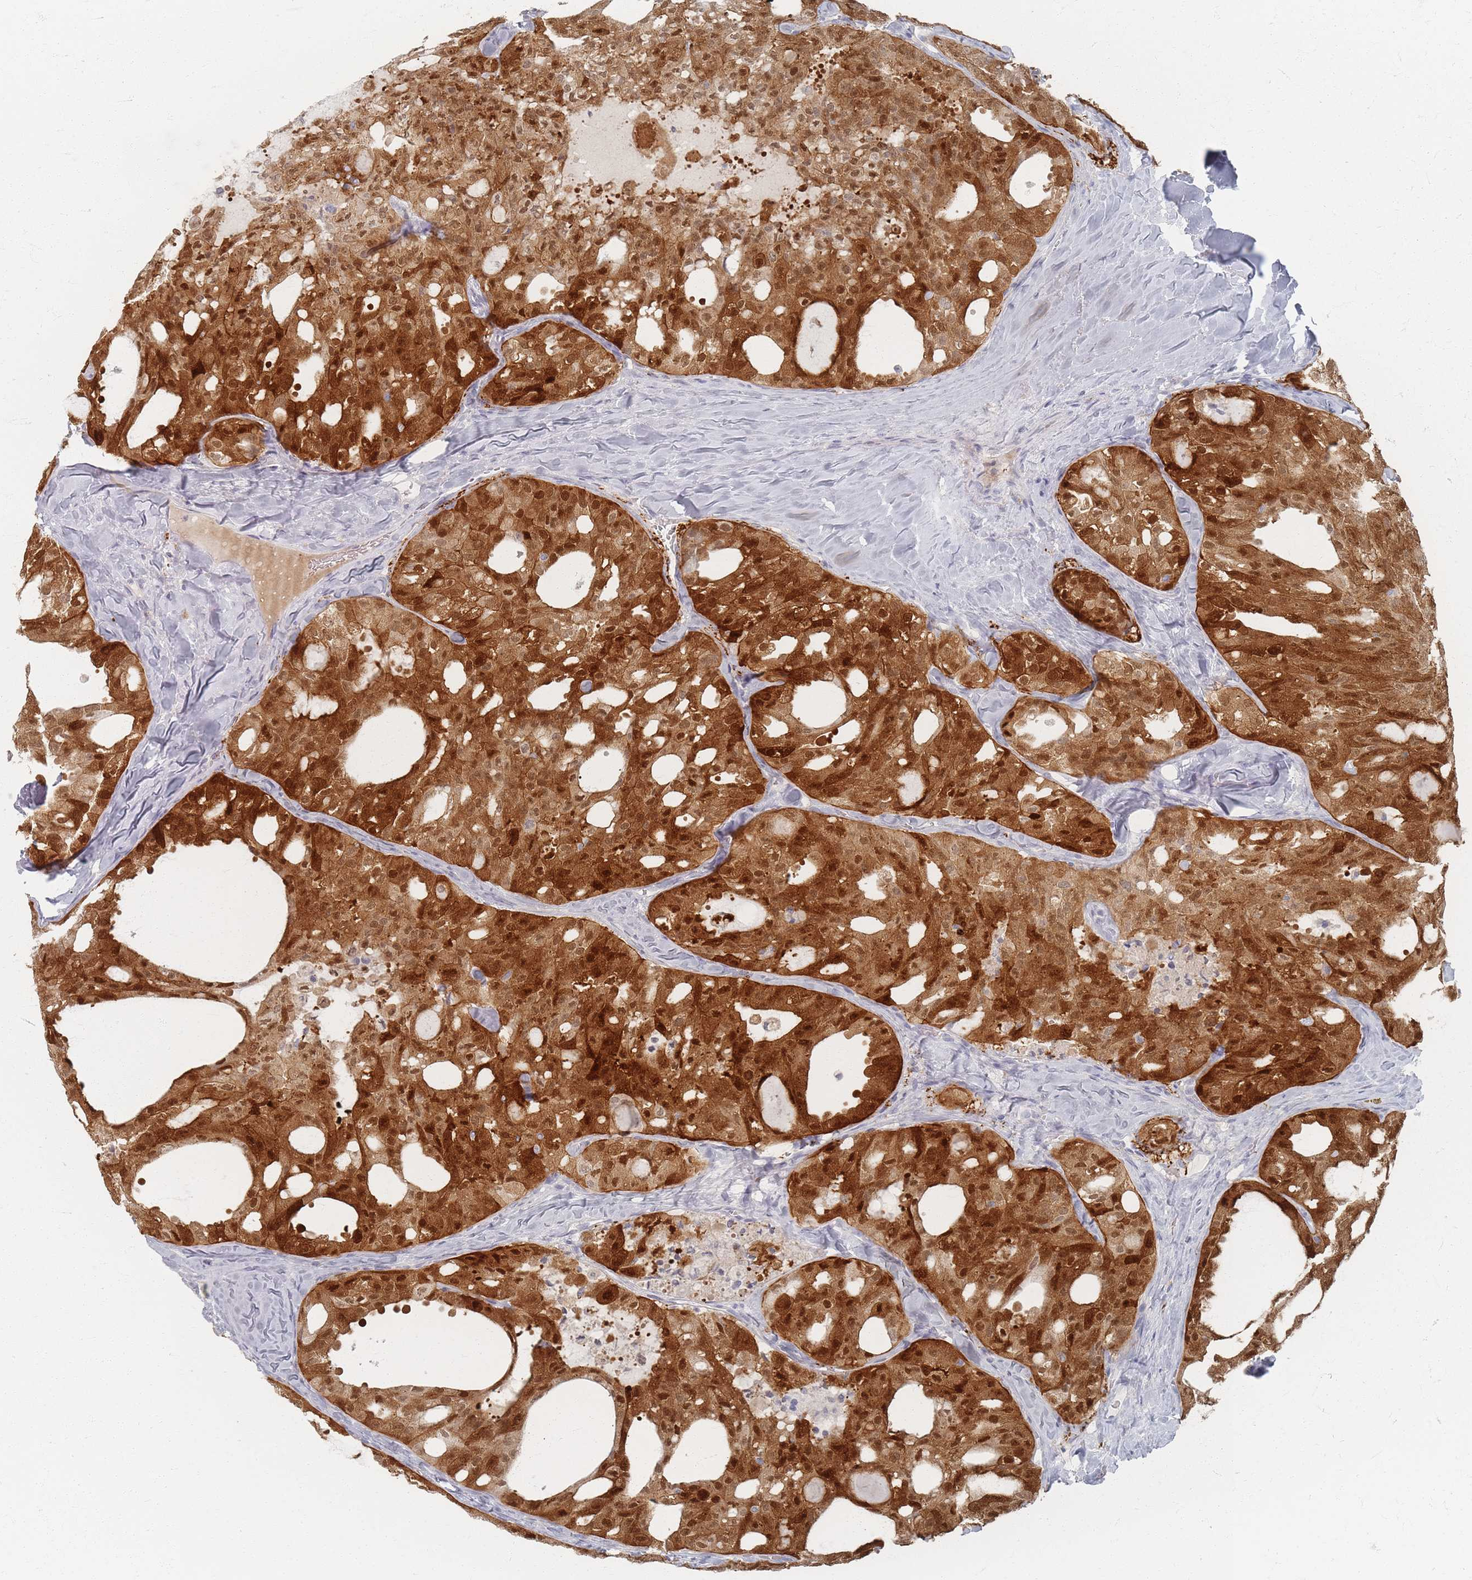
{"staining": {"intensity": "strong", "quantity": ">75%", "location": "cytoplasmic/membranous,nuclear"}, "tissue": "thyroid cancer", "cell_type": "Tumor cells", "image_type": "cancer", "snomed": [{"axis": "morphology", "description": "Follicular adenoma carcinoma, NOS"}, {"axis": "topography", "description": "Thyroid gland"}], "caption": "IHC image of human thyroid cancer stained for a protein (brown), which displays high levels of strong cytoplasmic/membranous and nuclear positivity in about >75% of tumor cells.", "gene": "SLC2A11", "patient": {"sex": "male", "age": 75}}